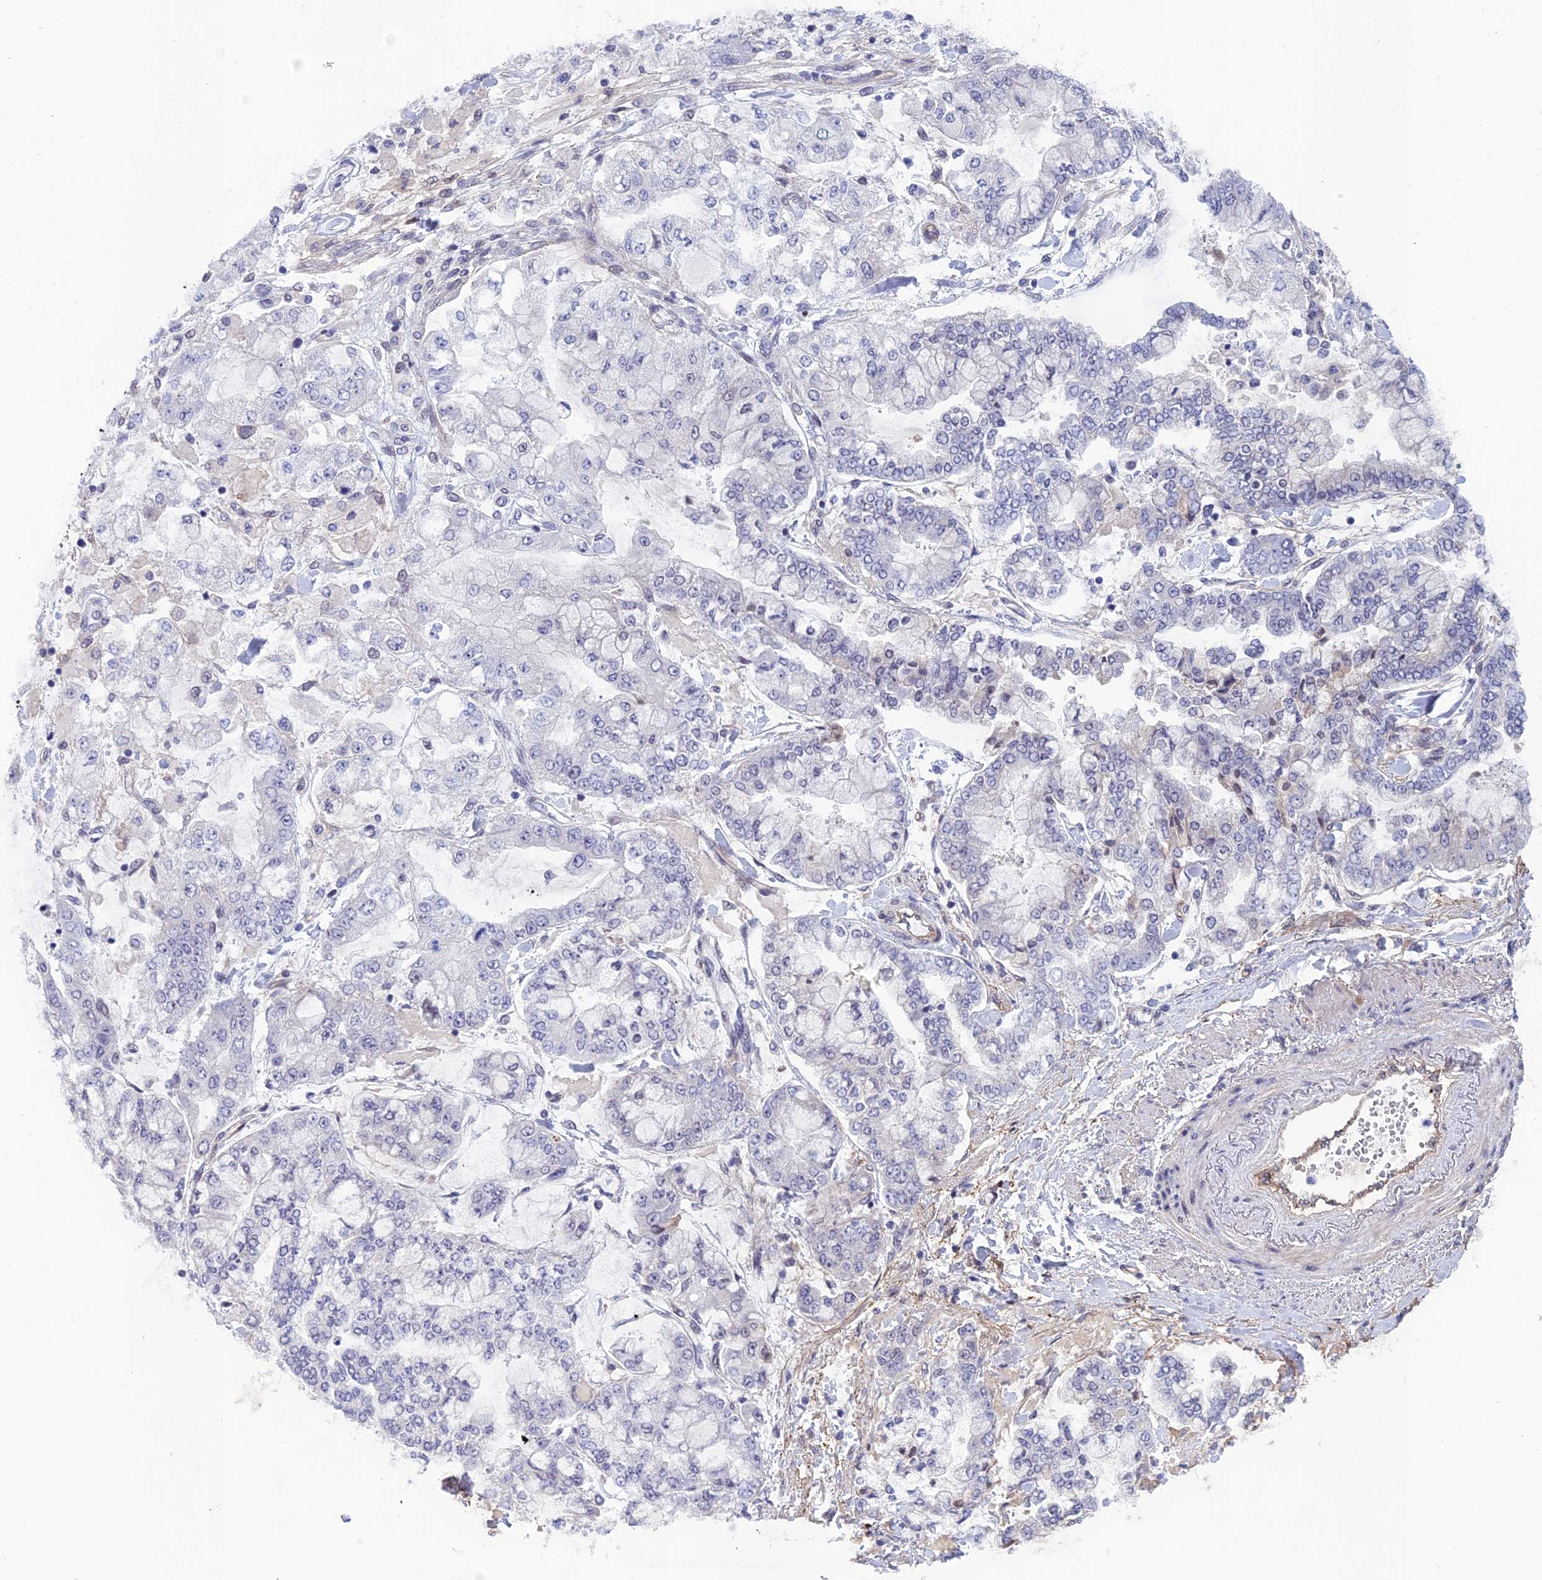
{"staining": {"intensity": "negative", "quantity": "none", "location": "none"}, "tissue": "stomach cancer", "cell_type": "Tumor cells", "image_type": "cancer", "snomed": [{"axis": "morphology", "description": "Normal tissue, NOS"}, {"axis": "morphology", "description": "Adenocarcinoma, NOS"}, {"axis": "topography", "description": "Stomach, upper"}, {"axis": "topography", "description": "Stomach"}], "caption": "Tumor cells show no significant positivity in adenocarcinoma (stomach).", "gene": "FKBPL", "patient": {"sex": "male", "age": 76}}